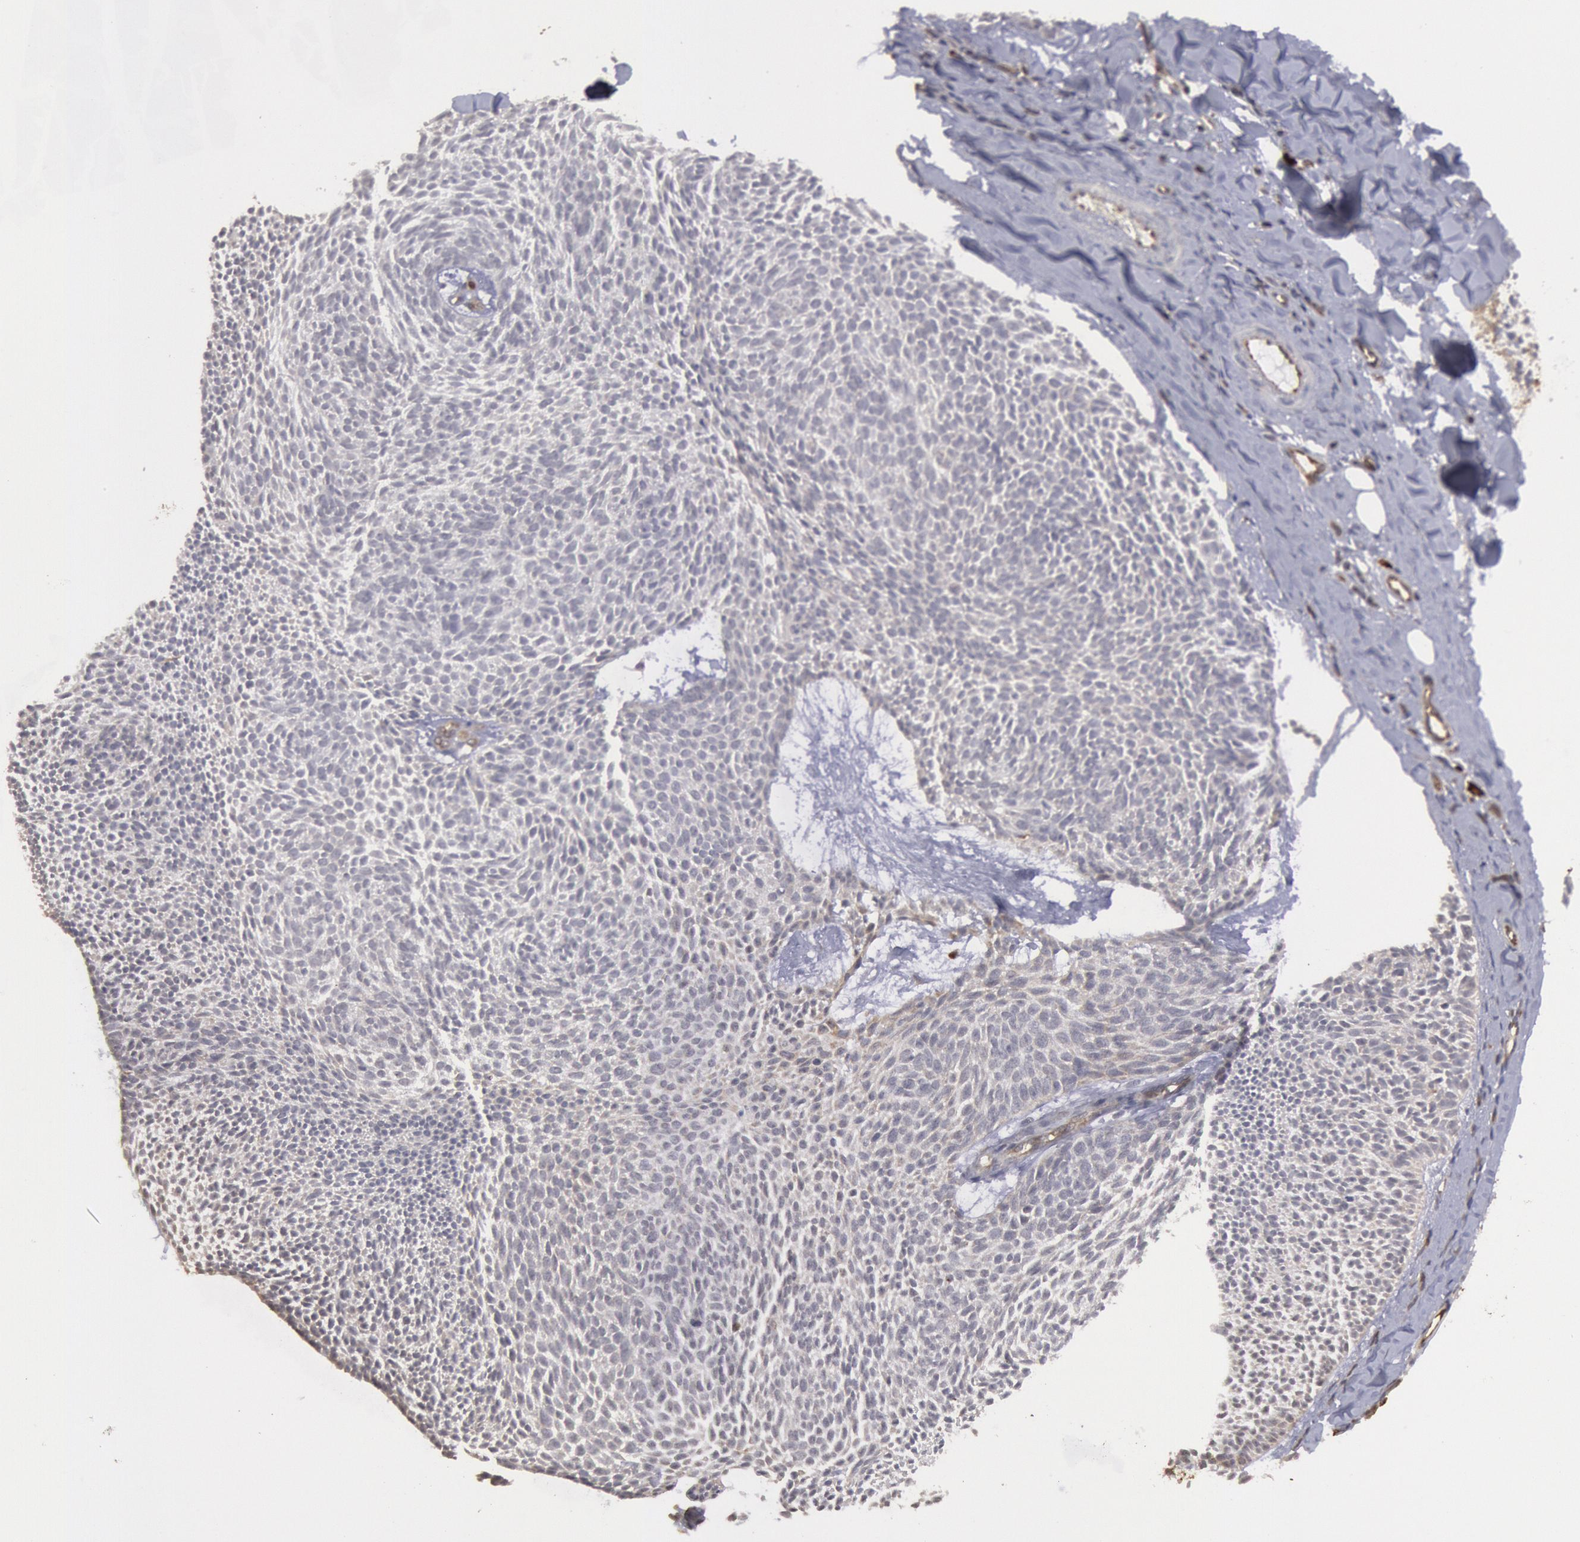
{"staining": {"intensity": "negative", "quantity": "none", "location": "none"}, "tissue": "skin cancer", "cell_type": "Tumor cells", "image_type": "cancer", "snomed": [{"axis": "morphology", "description": "Basal cell carcinoma"}, {"axis": "topography", "description": "Skin"}], "caption": "There is no significant staining in tumor cells of skin basal cell carcinoma.", "gene": "TAP2", "patient": {"sex": "male", "age": 84}}